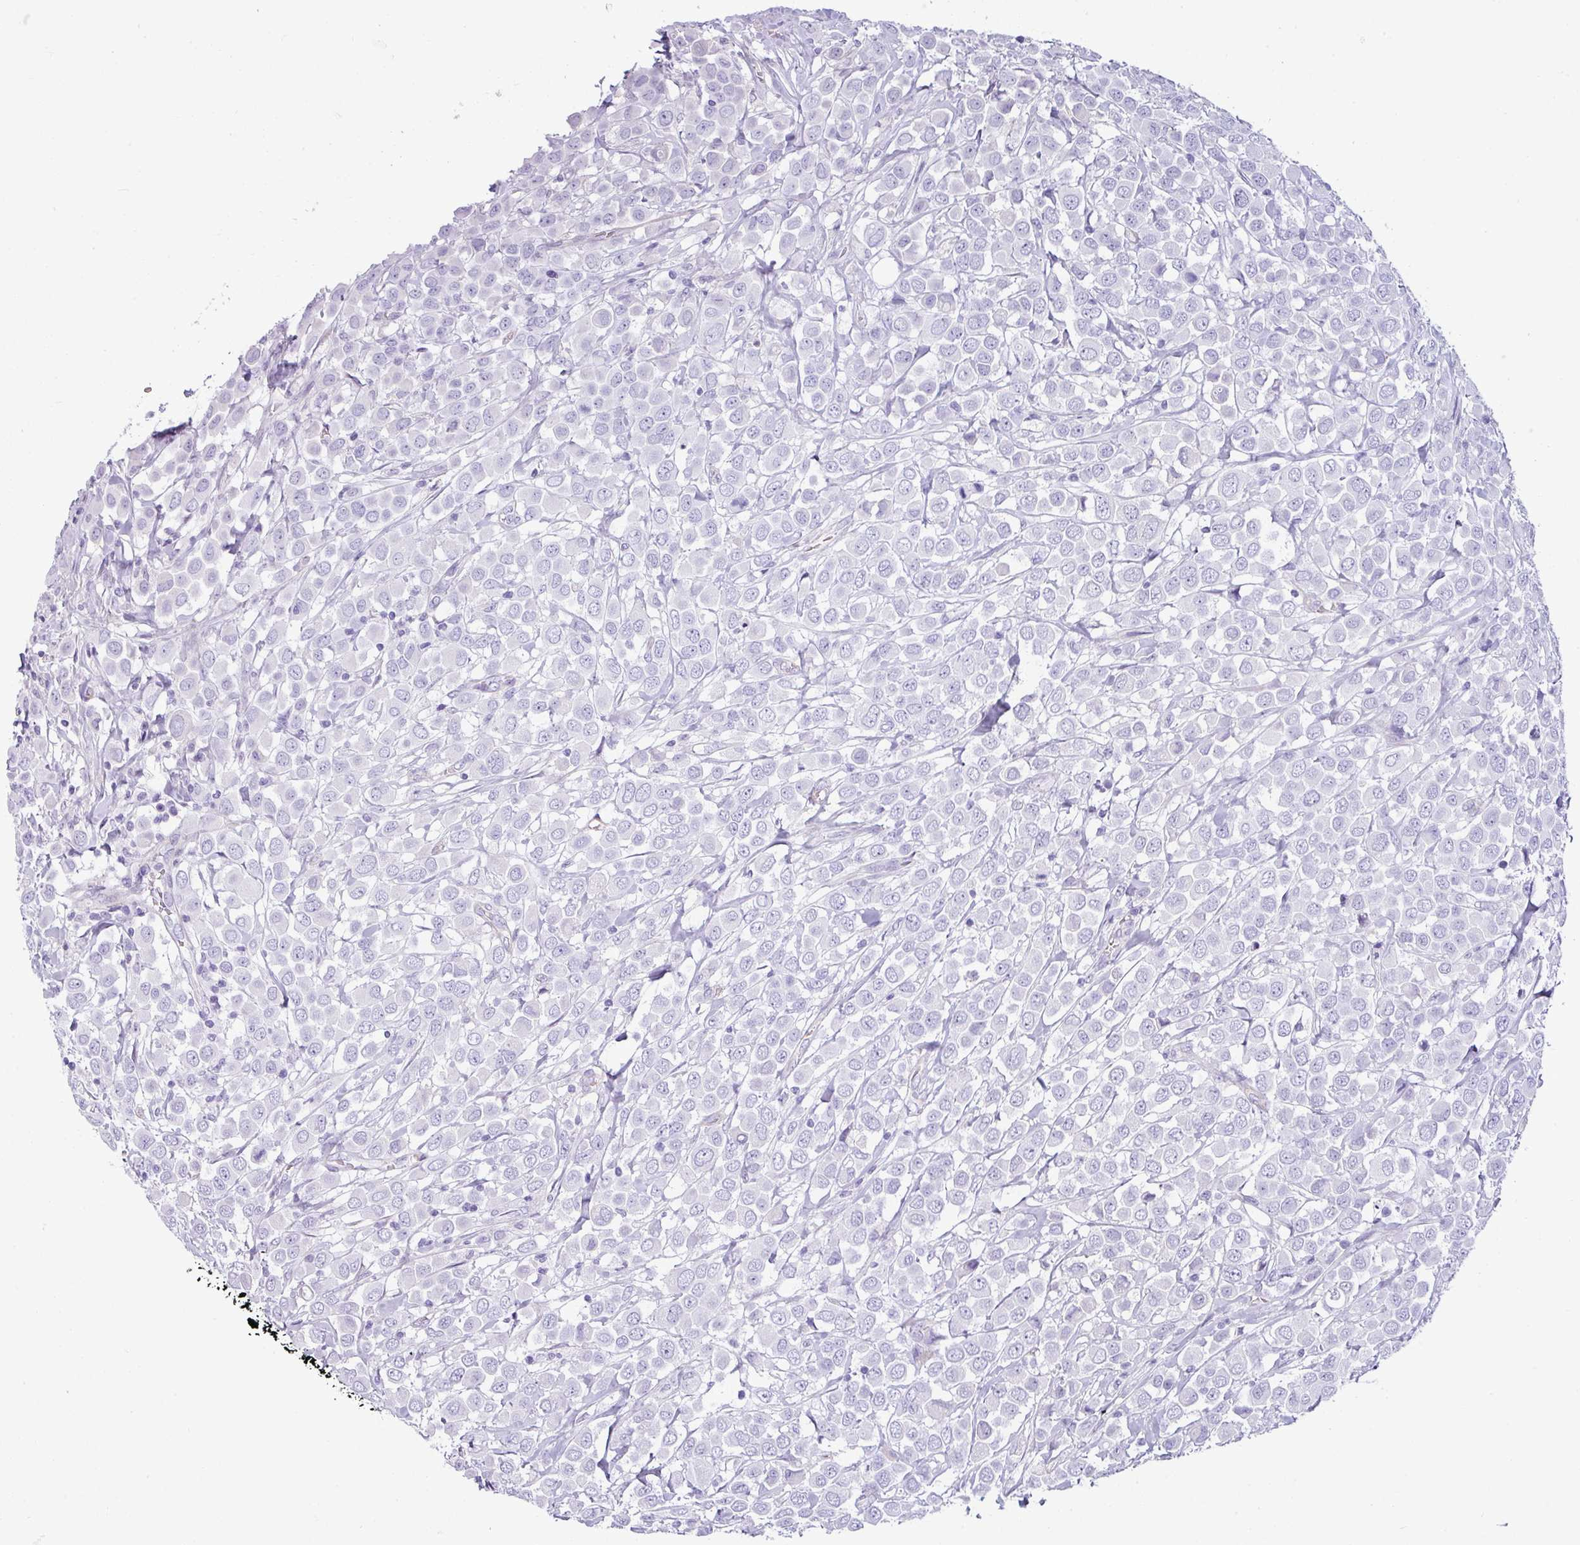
{"staining": {"intensity": "negative", "quantity": "none", "location": "none"}, "tissue": "breast cancer", "cell_type": "Tumor cells", "image_type": "cancer", "snomed": [{"axis": "morphology", "description": "Duct carcinoma"}, {"axis": "topography", "description": "Breast"}], "caption": "The micrograph reveals no staining of tumor cells in breast cancer (intraductal carcinoma).", "gene": "VCX2", "patient": {"sex": "female", "age": 61}}